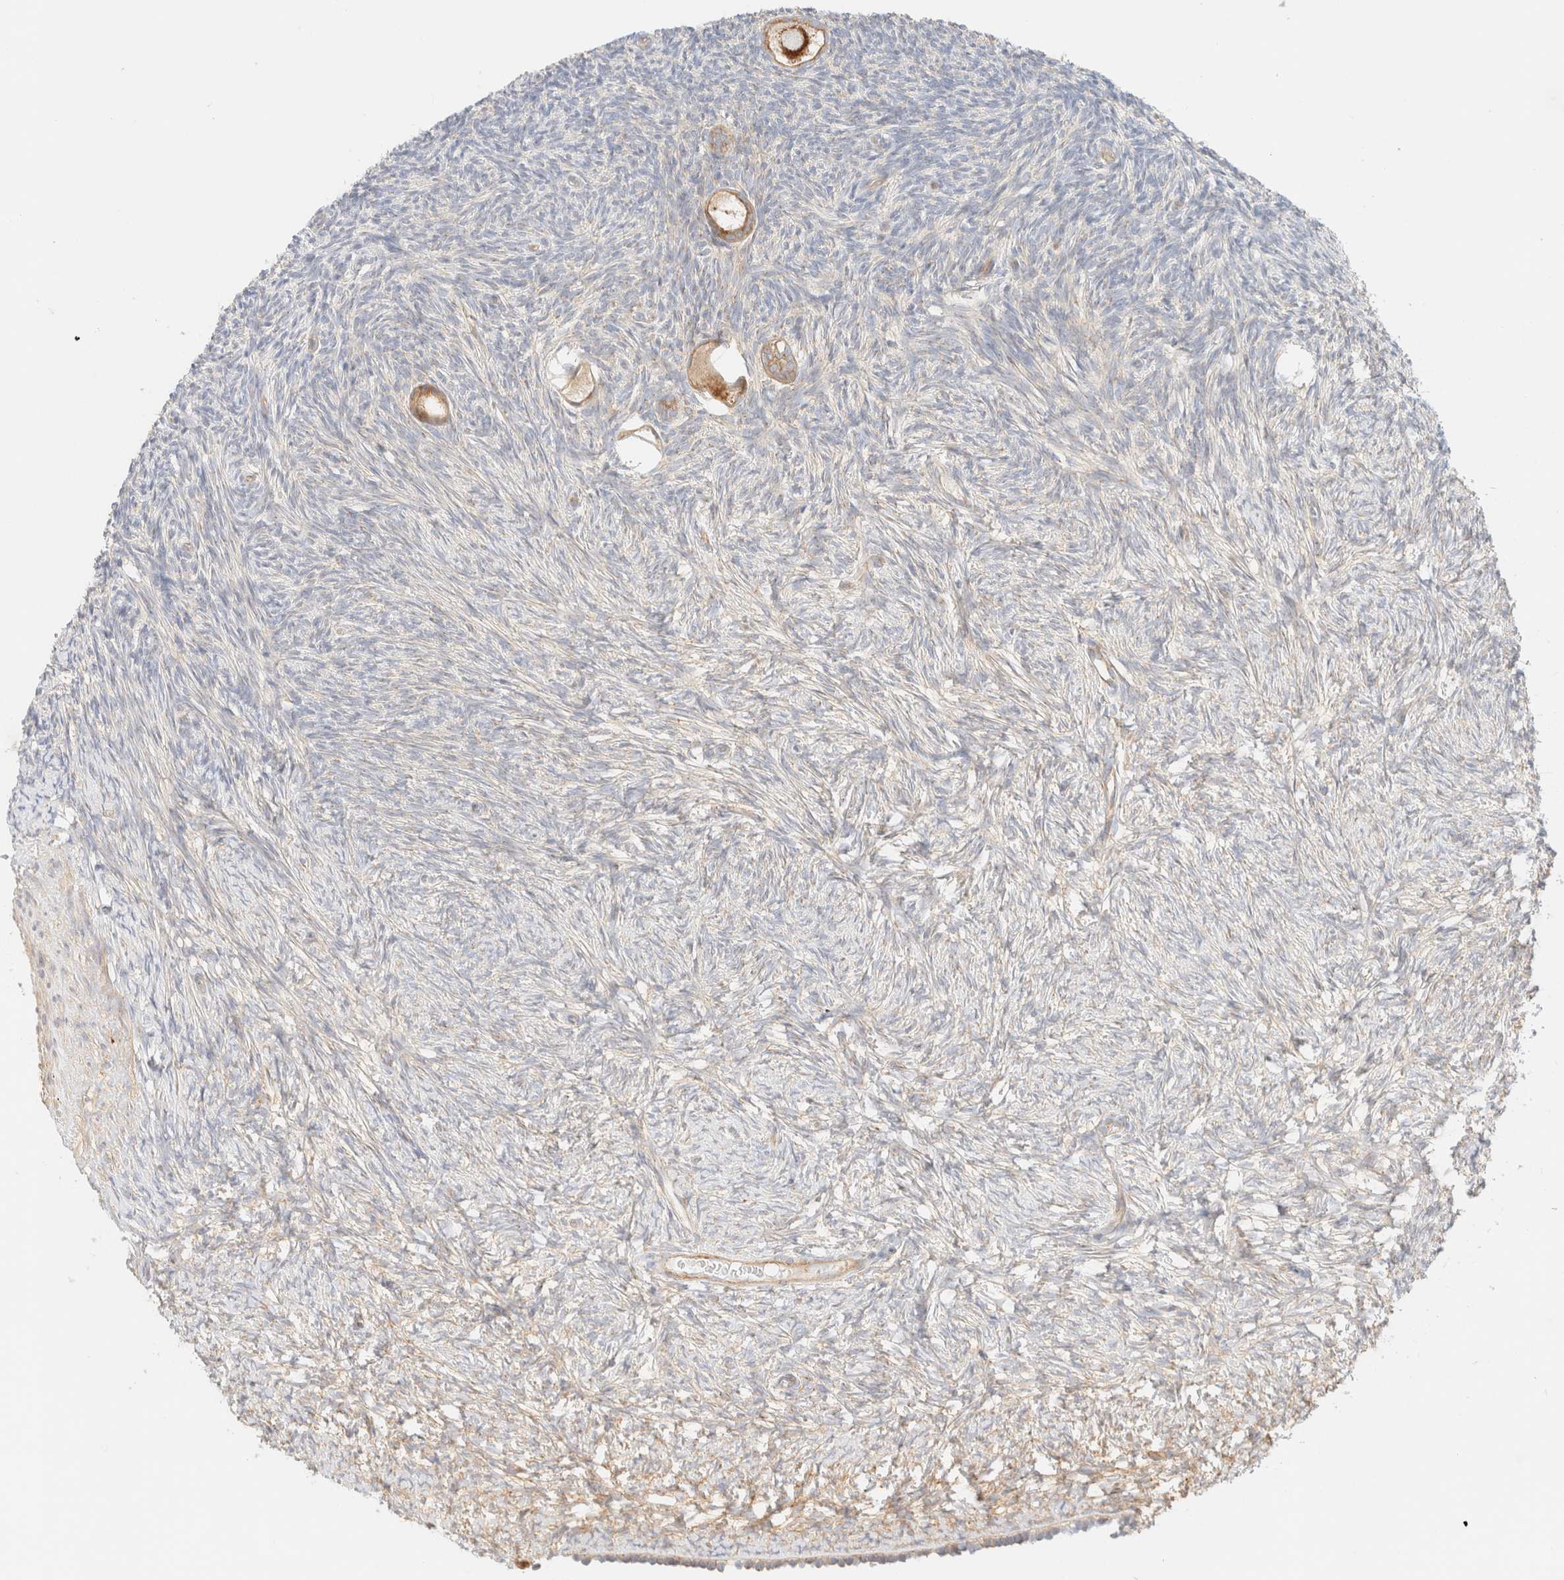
{"staining": {"intensity": "moderate", "quantity": ">75%", "location": "cytoplasmic/membranous"}, "tissue": "ovary", "cell_type": "Follicle cells", "image_type": "normal", "snomed": [{"axis": "morphology", "description": "Normal tissue, NOS"}, {"axis": "topography", "description": "Ovary"}], "caption": "Moderate cytoplasmic/membranous expression for a protein is present in about >75% of follicle cells of unremarkable ovary using IHC.", "gene": "MYO10", "patient": {"sex": "female", "age": 34}}